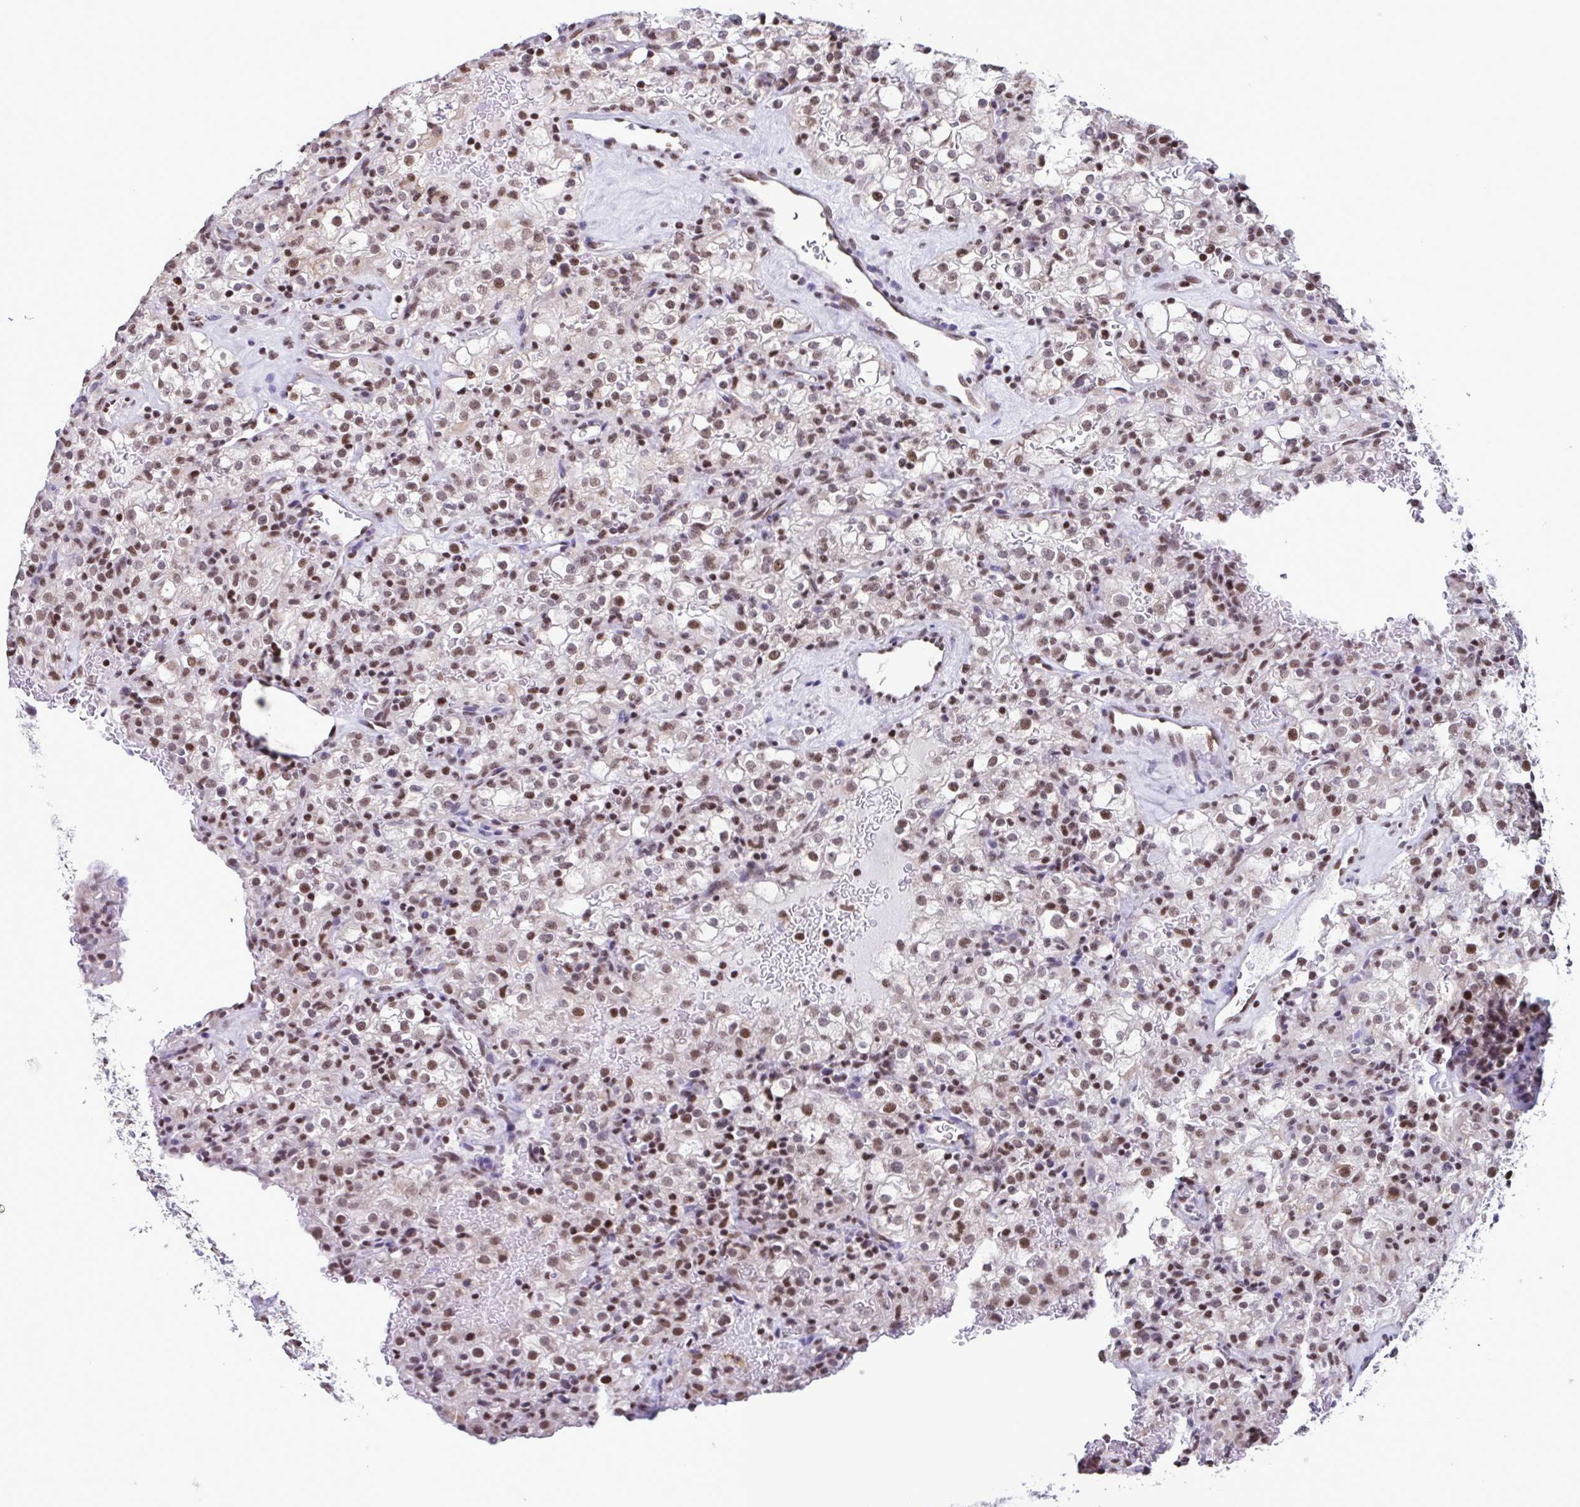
{"staining": {"intensity": "moderate", "quantity": ">75%", "location": "nuclear"}, "tissue": "renal cancer", "cell_type": "Tumor cells", "image_type": "cancer", "snomed": [{"axis": "morphology", "description": "Adenocarcinoma, NOS"}, {"axis": "topography", "description": "Kidney"}], "caption": "Brown immunohistochemical staining in adenocarcinoma (renal) reveals moderate nuclear positivity in about >75% of tumor cells. (DAB (3,3'-diaminobenzidine) IHC with brightfield microscopy, high magnification).", "gene": "TIMM21", "patient": {"sex": "female", "age": 74}}